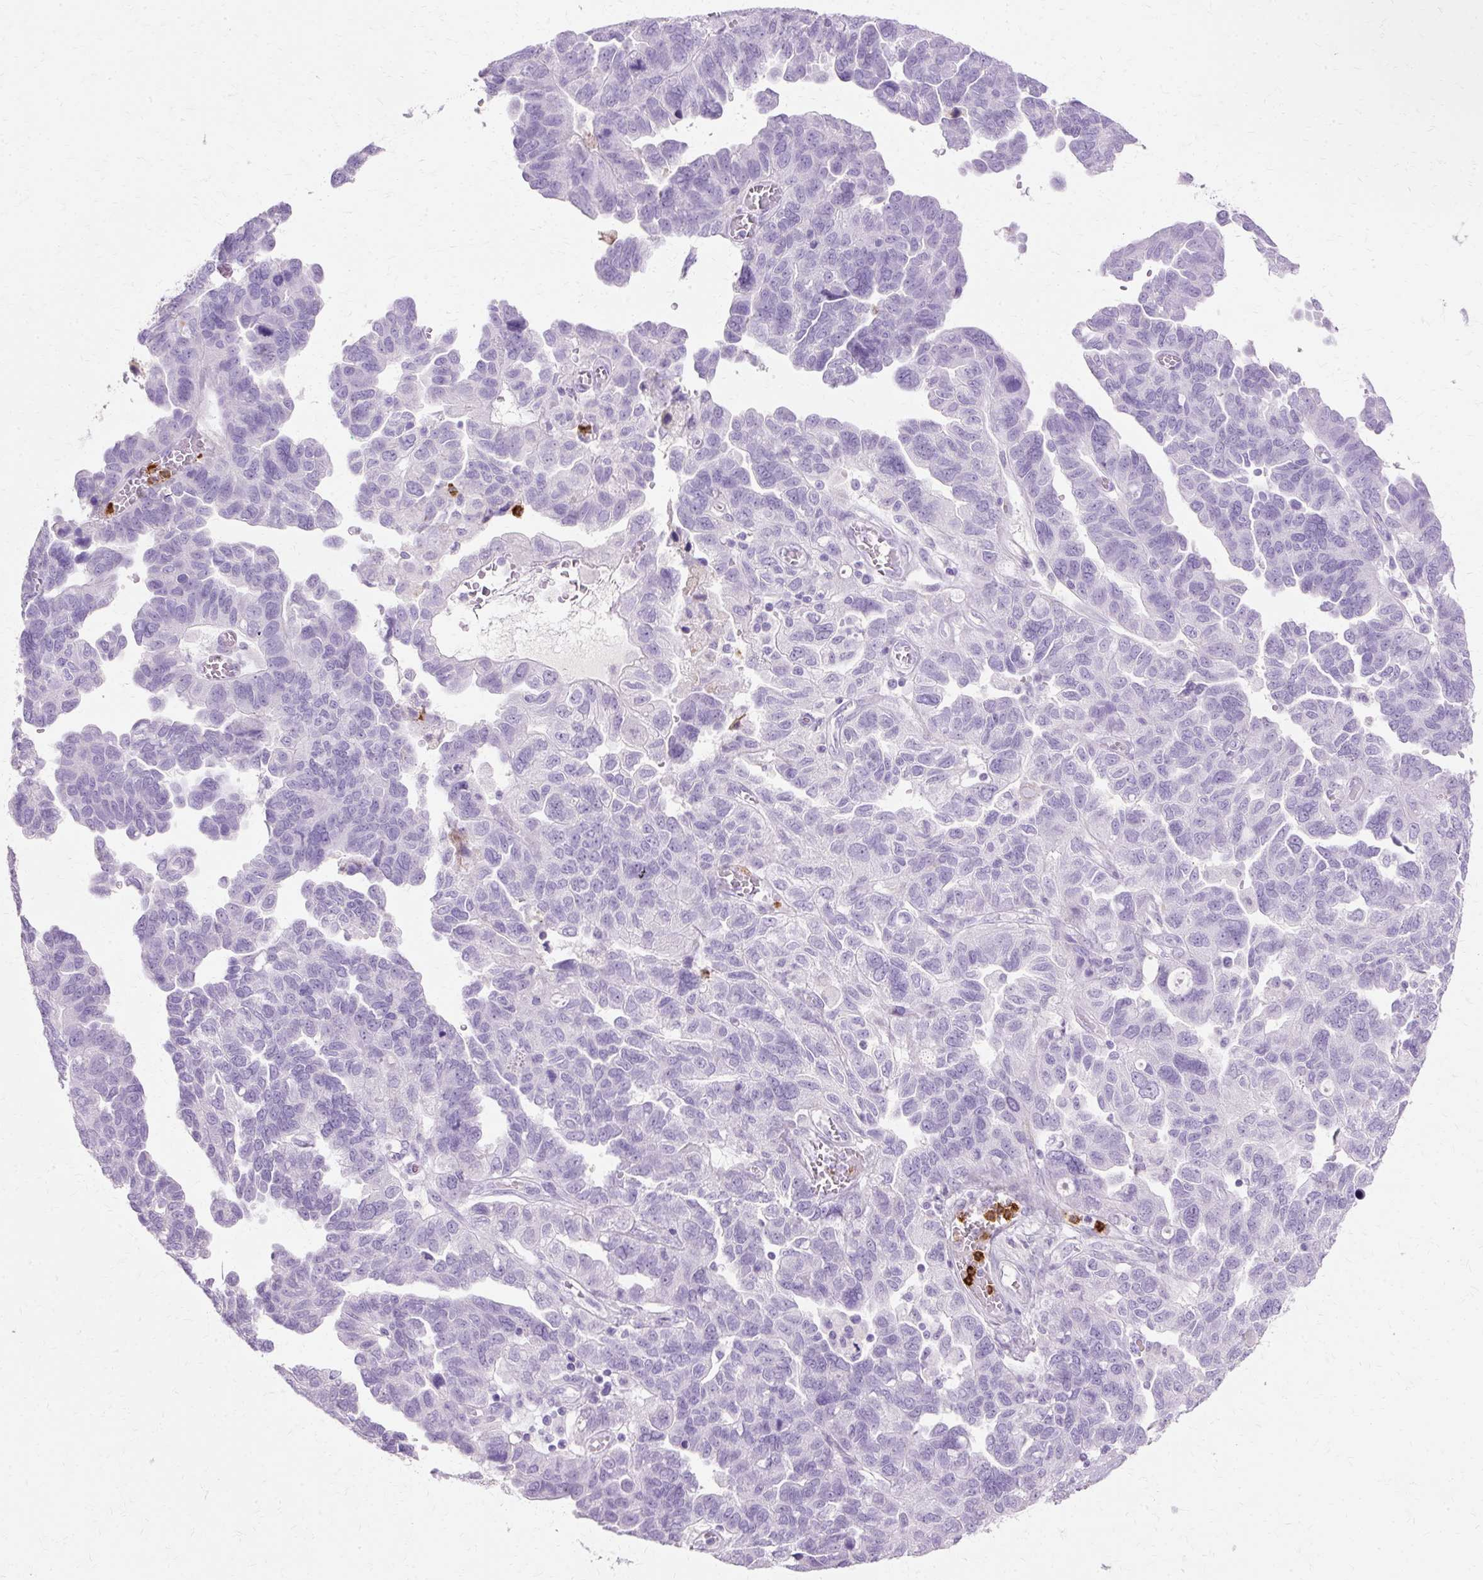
{"staining": {"intensity": "negative", "quantity": "none", "location": "none"}, "tissue": "ovarian cancer", "cell_type": "Tumor cells", "image_type": "cancer", "snomed": [{"axis": "morphology", "description": "Cystadenocarcinoma, serous, NOS"}, {"axis": "topography", "description": "Ovary"}], "caption": "Immunohistochemistry histopathology image of ovarian cancer stained for a protein (brown), which exhibits no staining in tumor cells.", "gene": "DEFA1", "patient": {"sex": "female", "age": 64}}